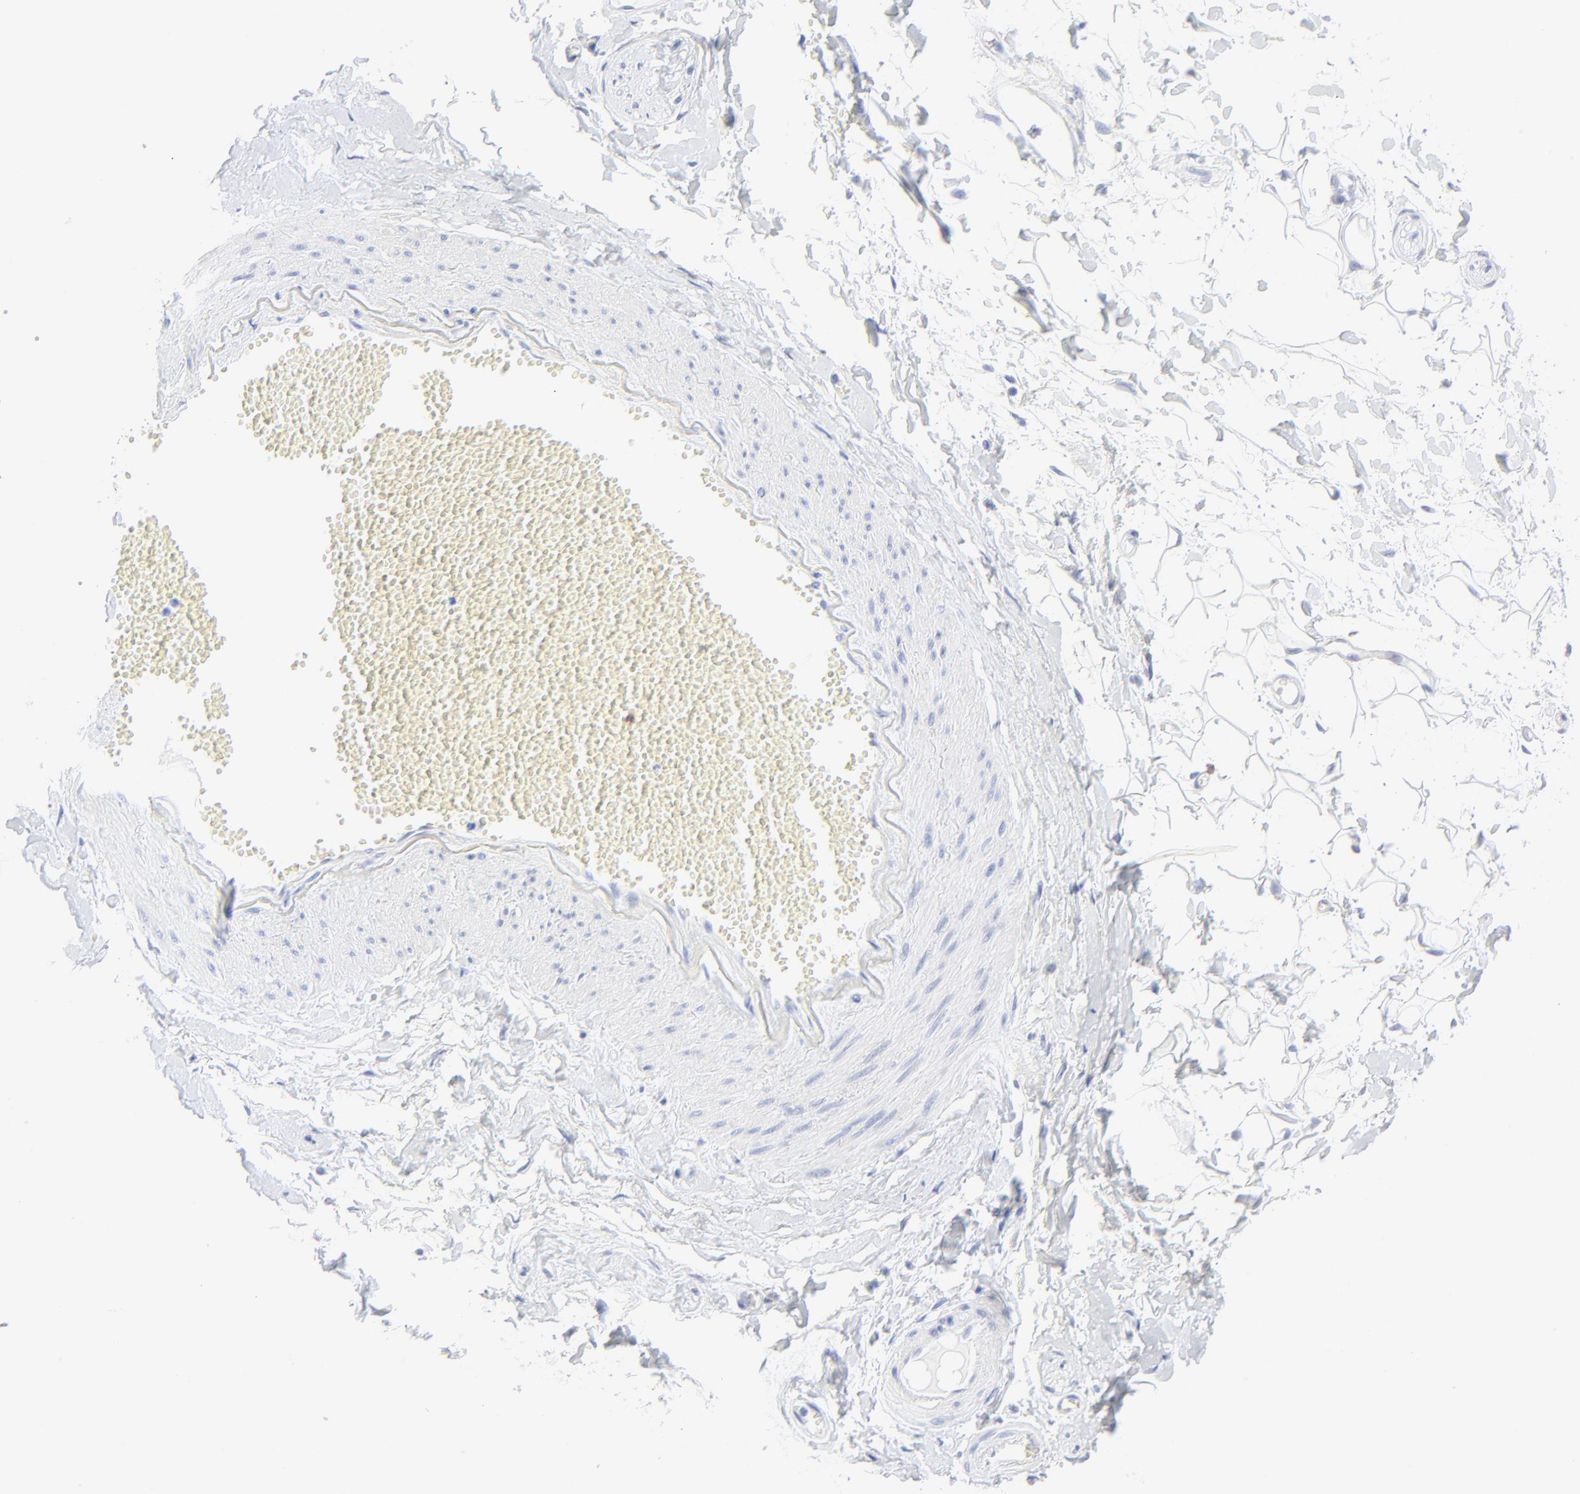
{"staining": {"intensity": "negative", "quantity": "none", "location": "none"}, "tissue": "adipose tissue", "cell_type": "Adipocytes", "image_type": "normal", "snomed": [{"axis": "morphology", "description": "Normal tissue, NOS"}, {"axis": "morphology", "description": "Inflammation, NOS"}, {"axis": "topography", "description": "Salivary gland"}, {"axis": "topography", "description": "Peripheral nerve tissue"}], "caption": "High magnification brightfield microscopy of unremarkable adipose tissue stained with DAB (3,3'-diaminobenzidine) (brown) and counterstained with hematoxylin (blue): adipocytes show no significant staining. (Brightfield microscopy of DAB (3,3'-diaminobenzidine) IHC at high magnification).", "gene": "LCK", "patient": {"sex": "female", "age": 75}}